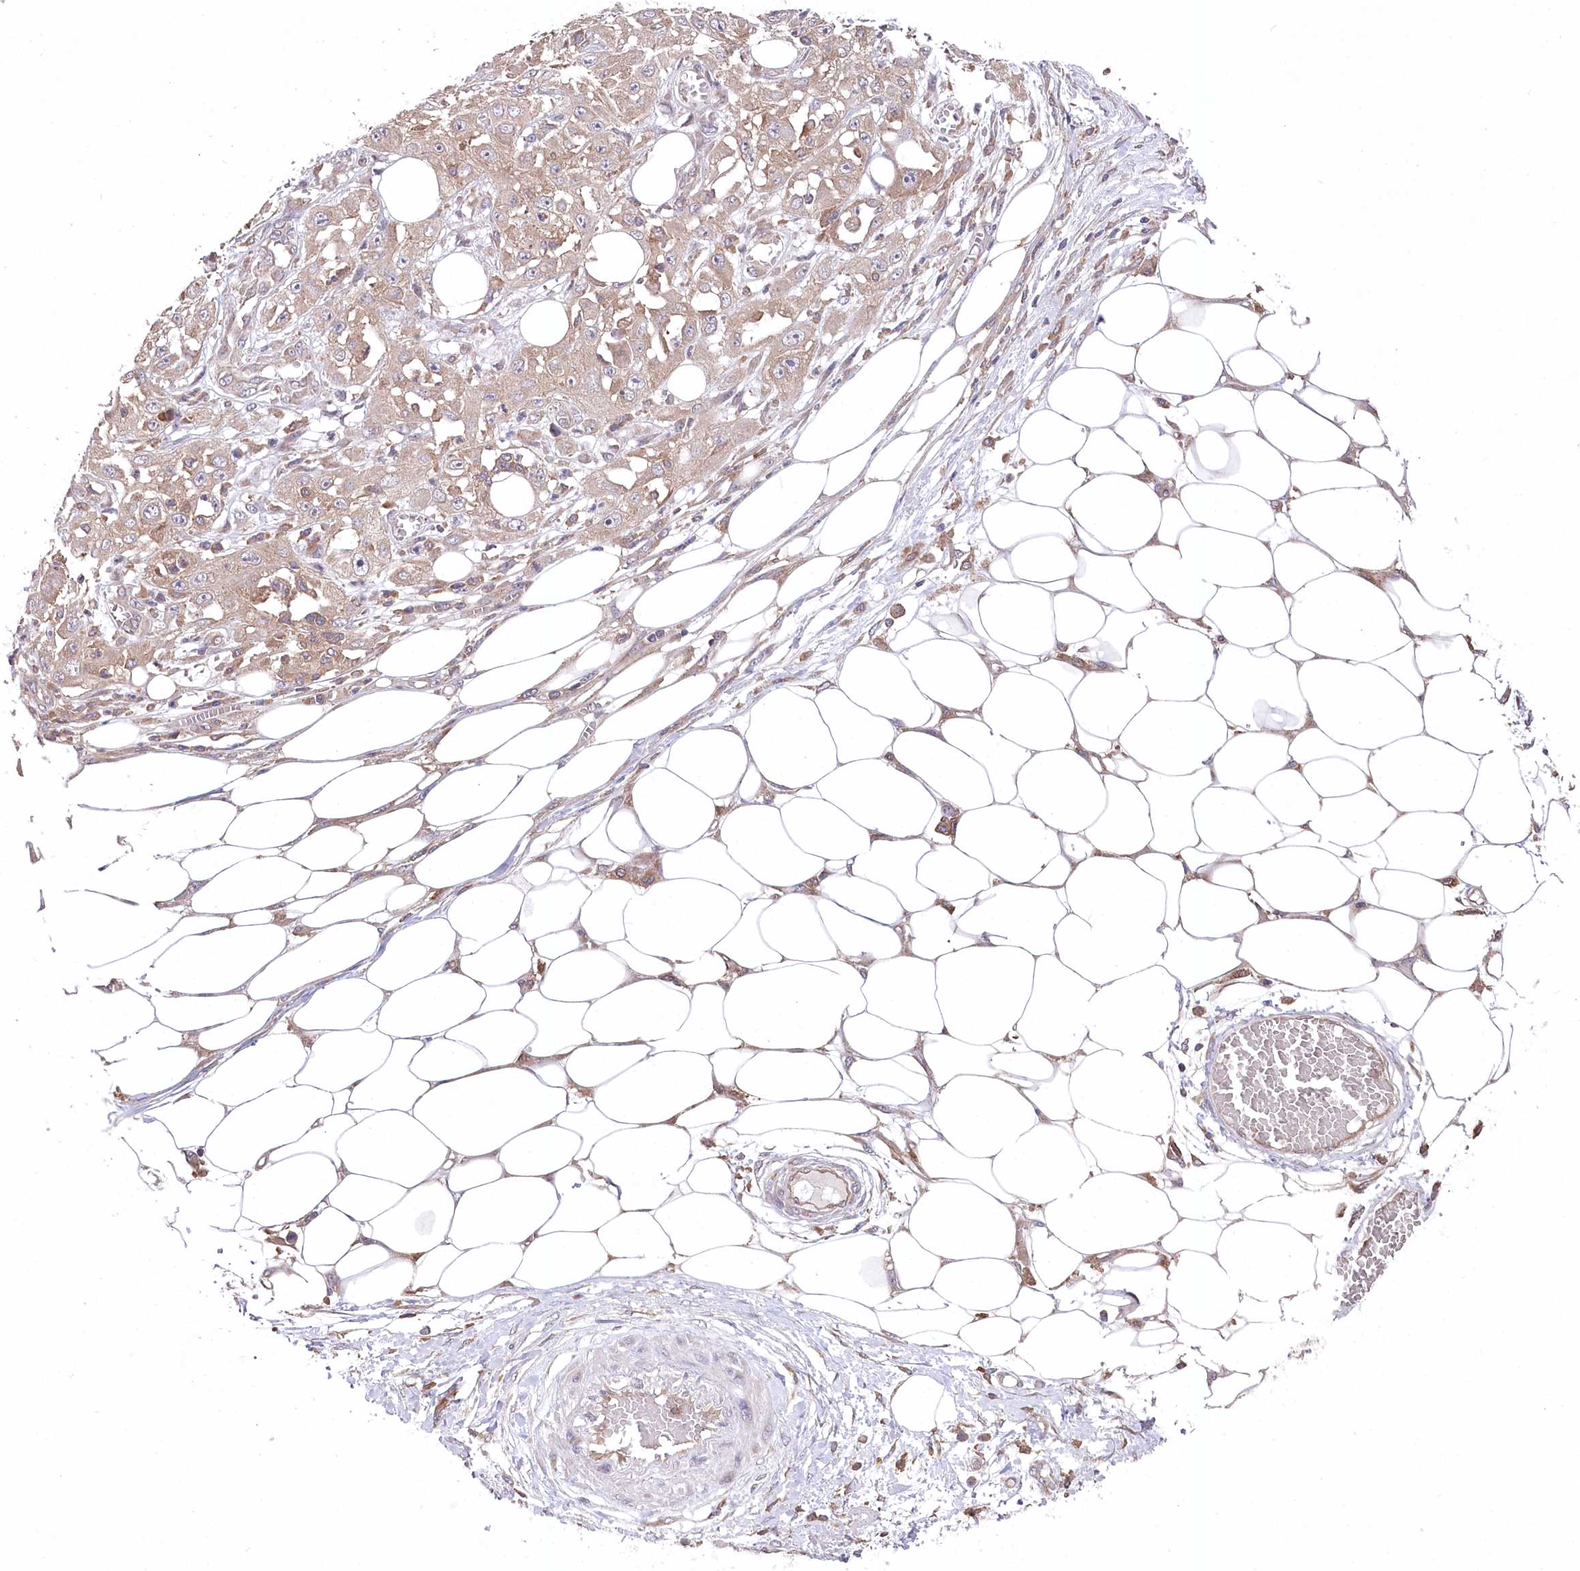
{"staining": {"intensity": "weak", "quantity": "<25%", "location": "cytoplasmic/membranous"}, "tissue": "skin cancer", "cell_type": "Tumor cells", "image_type": "cancer", "snomed": [{"axis": "morphology", "description": "Squamous cell carcinoma, NOS"}, {"axis": "morphology", "description": "Squamous cell carcinoma, metastatic, NOS"}, {"axis": "topography", "description": "Skin"}, {"axis": "topography", "description": "Lymph node"}], "caption": "A high-resolution image shows IHC staining of metastatic squamous cell carcinoma (skin), which displays no significant expression in tumor cells.", "gene": "PPP1R21", "patient": {"sex": "male", "age": 75}}